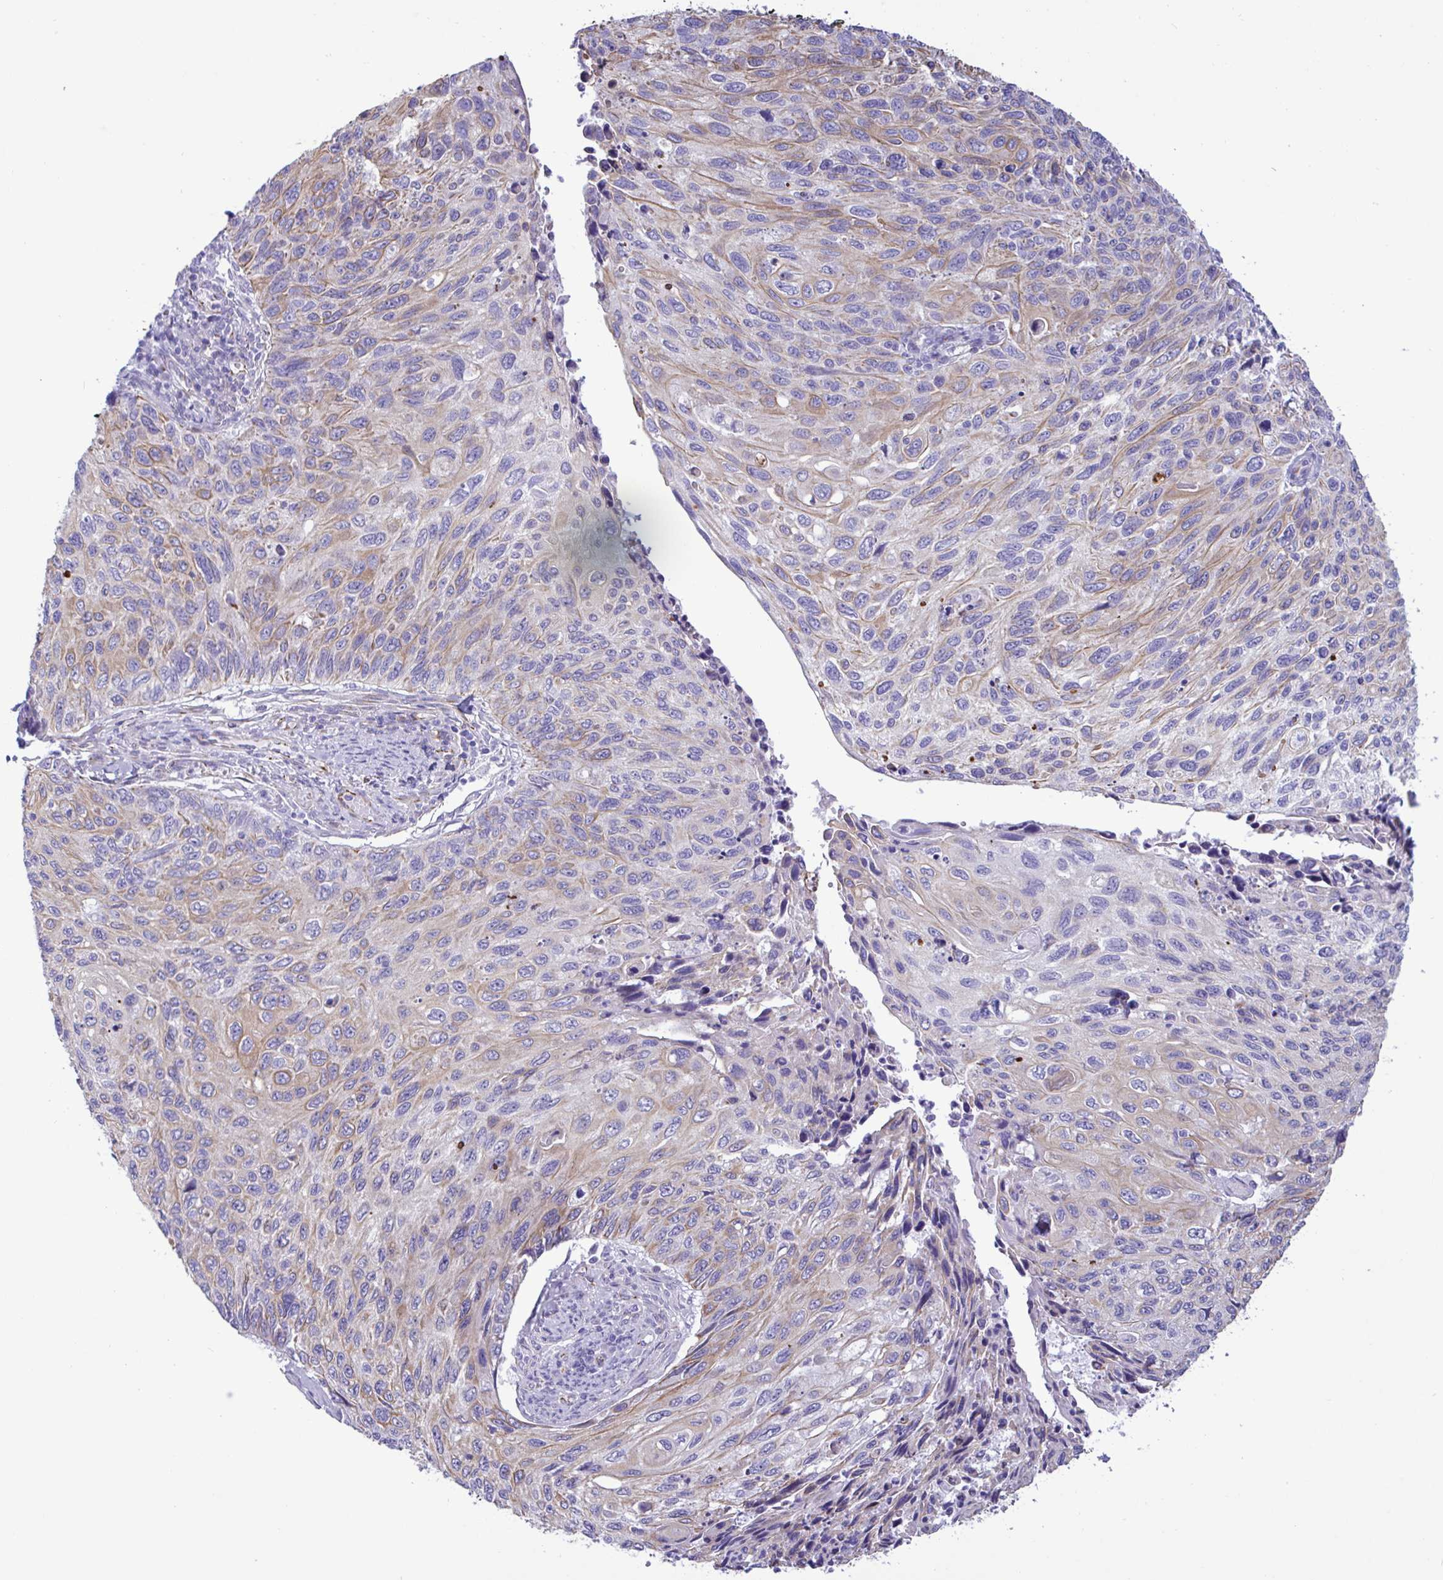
{"staining": {"intensity": "moderate", "quantity": "25%-75%", "location": "cytoplasmic/membranous"}, "tissue": "cervical cancer", "cell_type": "Tumor cells", "image_type": "cancer", "snomed": [{"axis": "morphology", "description": "Squamous cell carcinoma, NOS"}, {"axis": "topography", "description": "Cervix"}], "caption": "Immunohistochemistry of squamous cell carcinoma (cervical) displays medium levels of moderate cytoplasmic/membranous expression in approximately 25%-75% of tumor cells.", "gene": "SMAD5", "patient": {"sex": "female", "age": 70}}